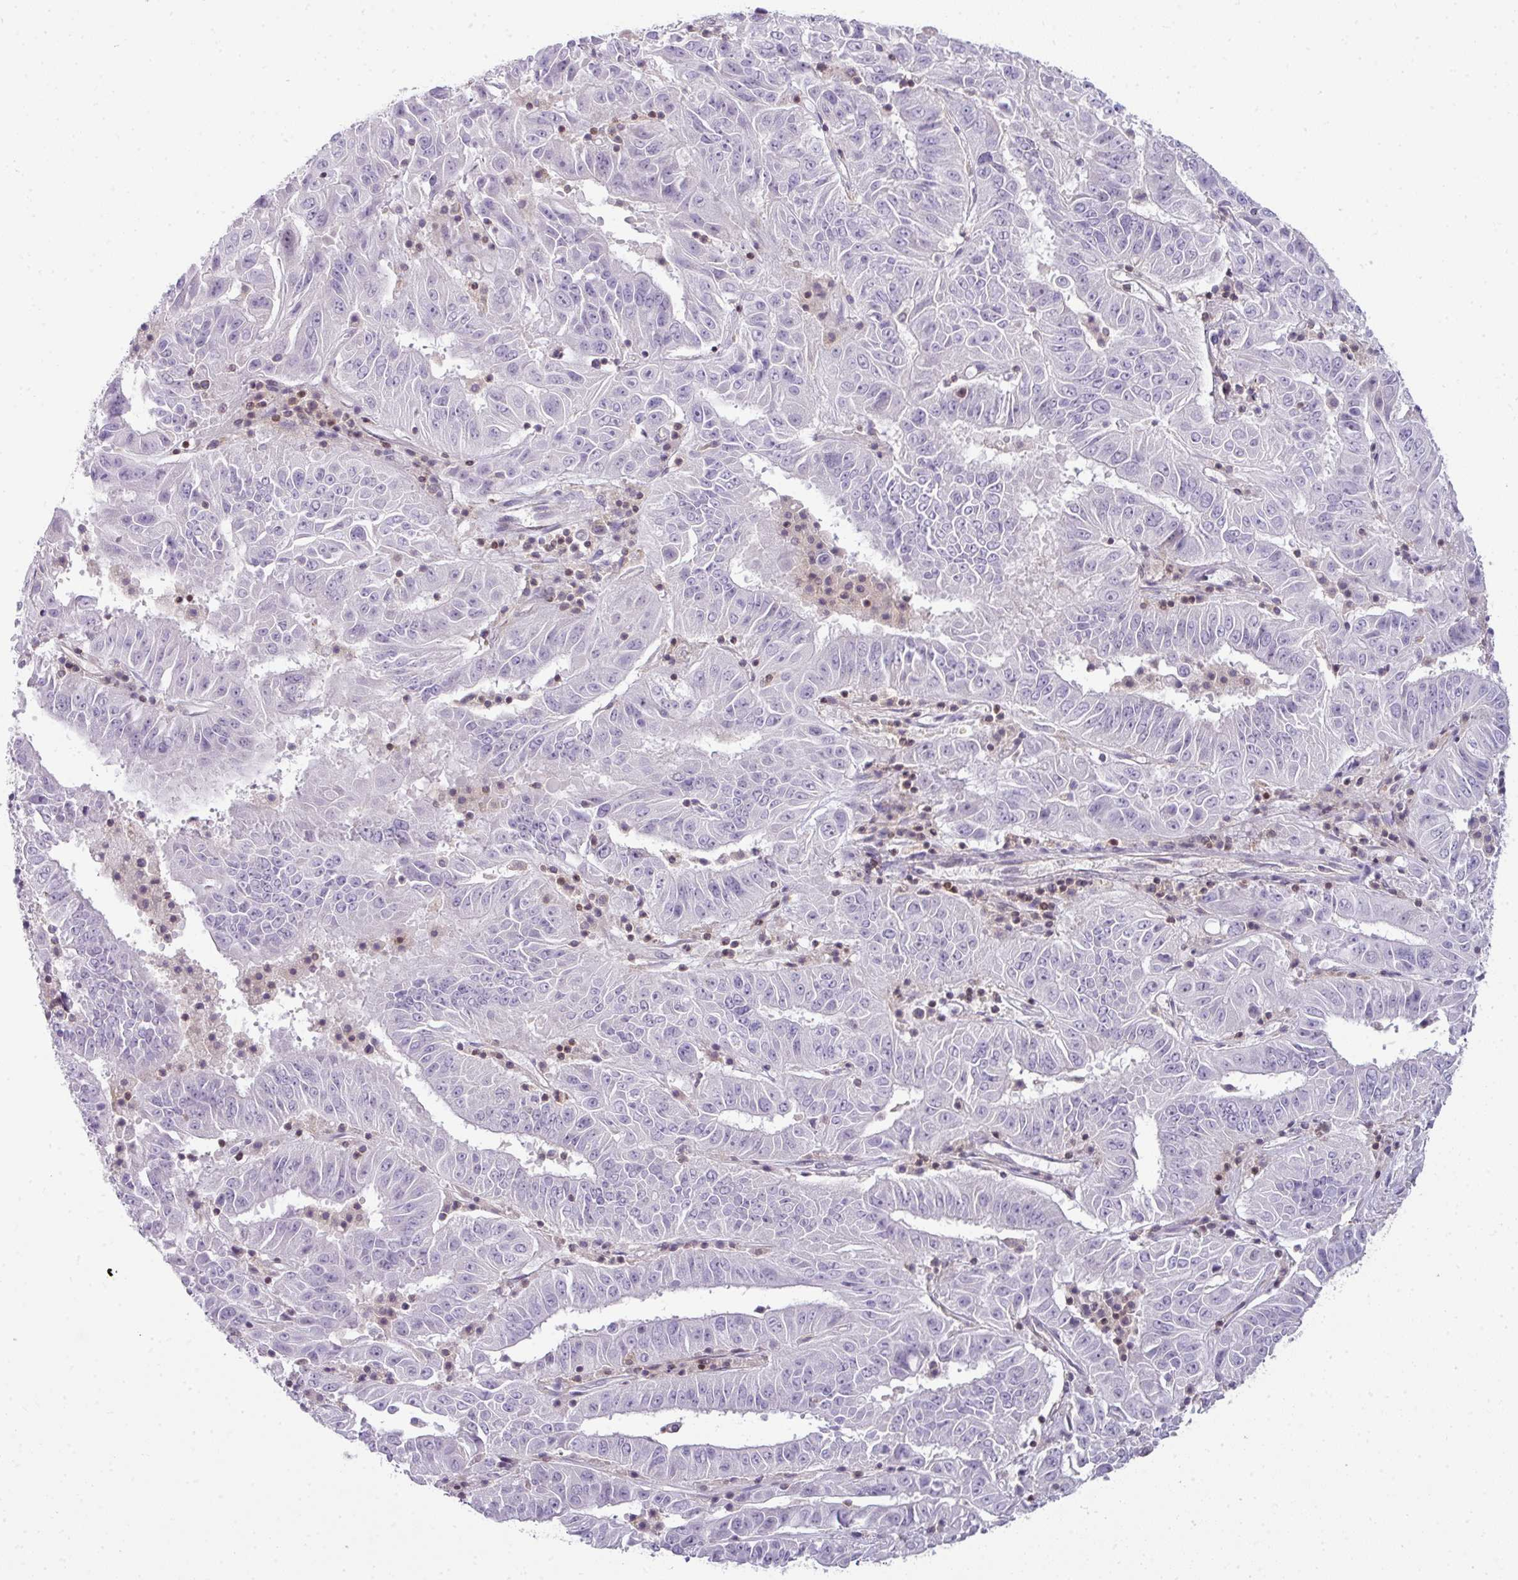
{"staining": {"intensity": "negative", "quantity": "none", "location": "none"}, "tissue": "pancreatic cancer", "cell_type": "Tumor cells", "image_type": "cancer", "snomed": [{"axis": "morphology", "description": "Adenocarcinoma, NOS"}, {"axis": "topography", "description": "Pancreas"}], "caption": "DAB (3,3'-diaminobenzidine) immunohistochemical staining of adenocarcinoma (pancreatic) demonstrates no significant staining in tumor cells. (DAB (3,3'-diaminobenzidine) immunohistochemistry (IHC), high magnification).", "gene": "STAT5A", "patient": {"sex": "male", "age": 63}}